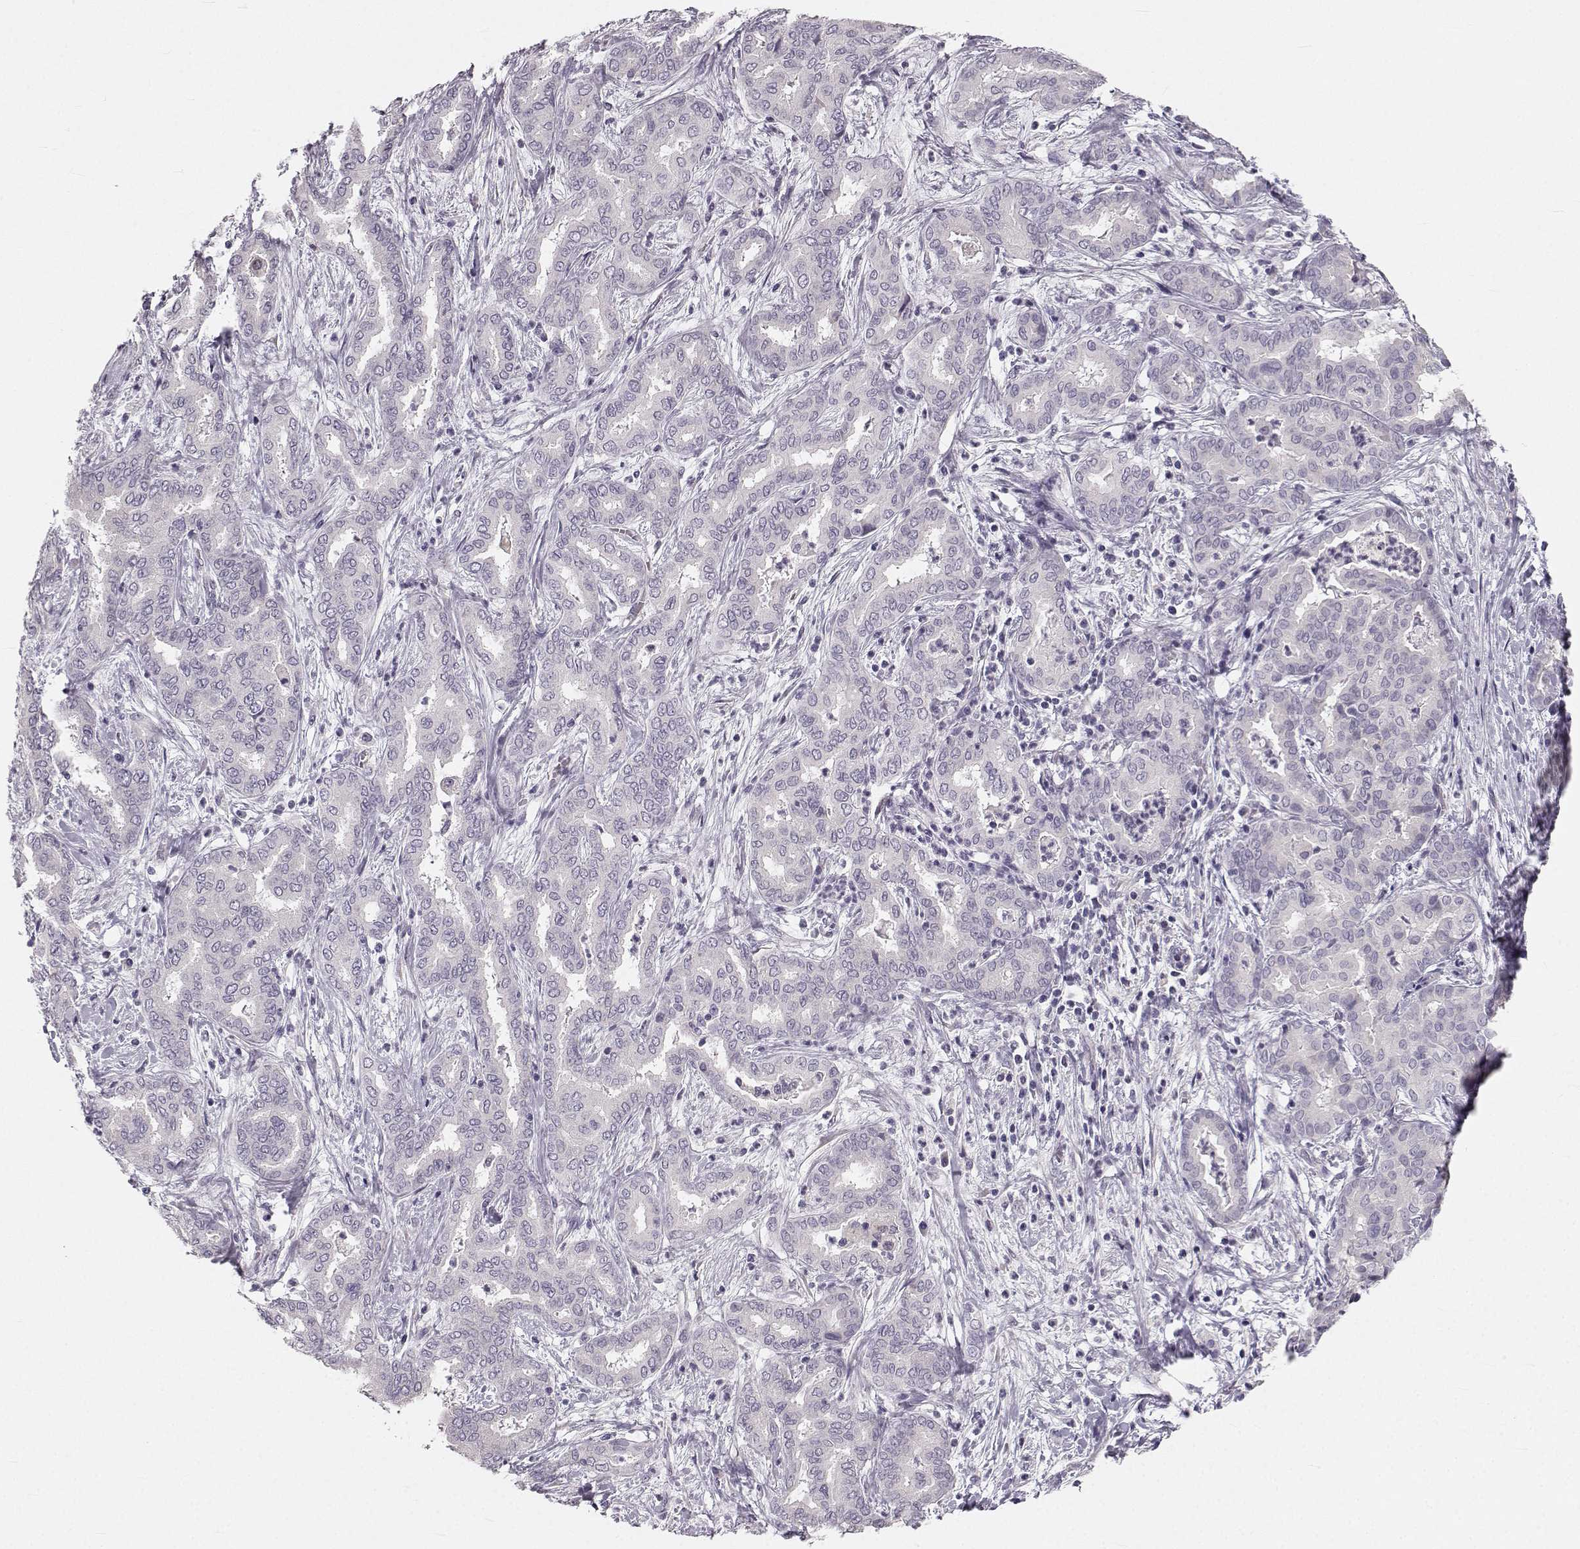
{"staining": {"intensity": "negative", "quantity": "none", "location": "none"}, "tissue": "liver cancer", "cell_type": "Tumor cells", "image_type": "cancer", "snomed": [{"axis": "morphology", "description": "Cholangiocarcinoma"}, {"axis": "topography", "description": "Liver"}], "caption": "Immunohistochemistry histopathology image of neoplastic tissue: human liver cancer (cholangiocarcinoma) stained with DAB (3,3'-diaminobenzidine) shows no significant protein expression in tumor cells. (Immunohistochemistry, brightfield microscopy, high magnification).", "gene": "OIP5", "patient": {"sex": "female", "age": 64}}